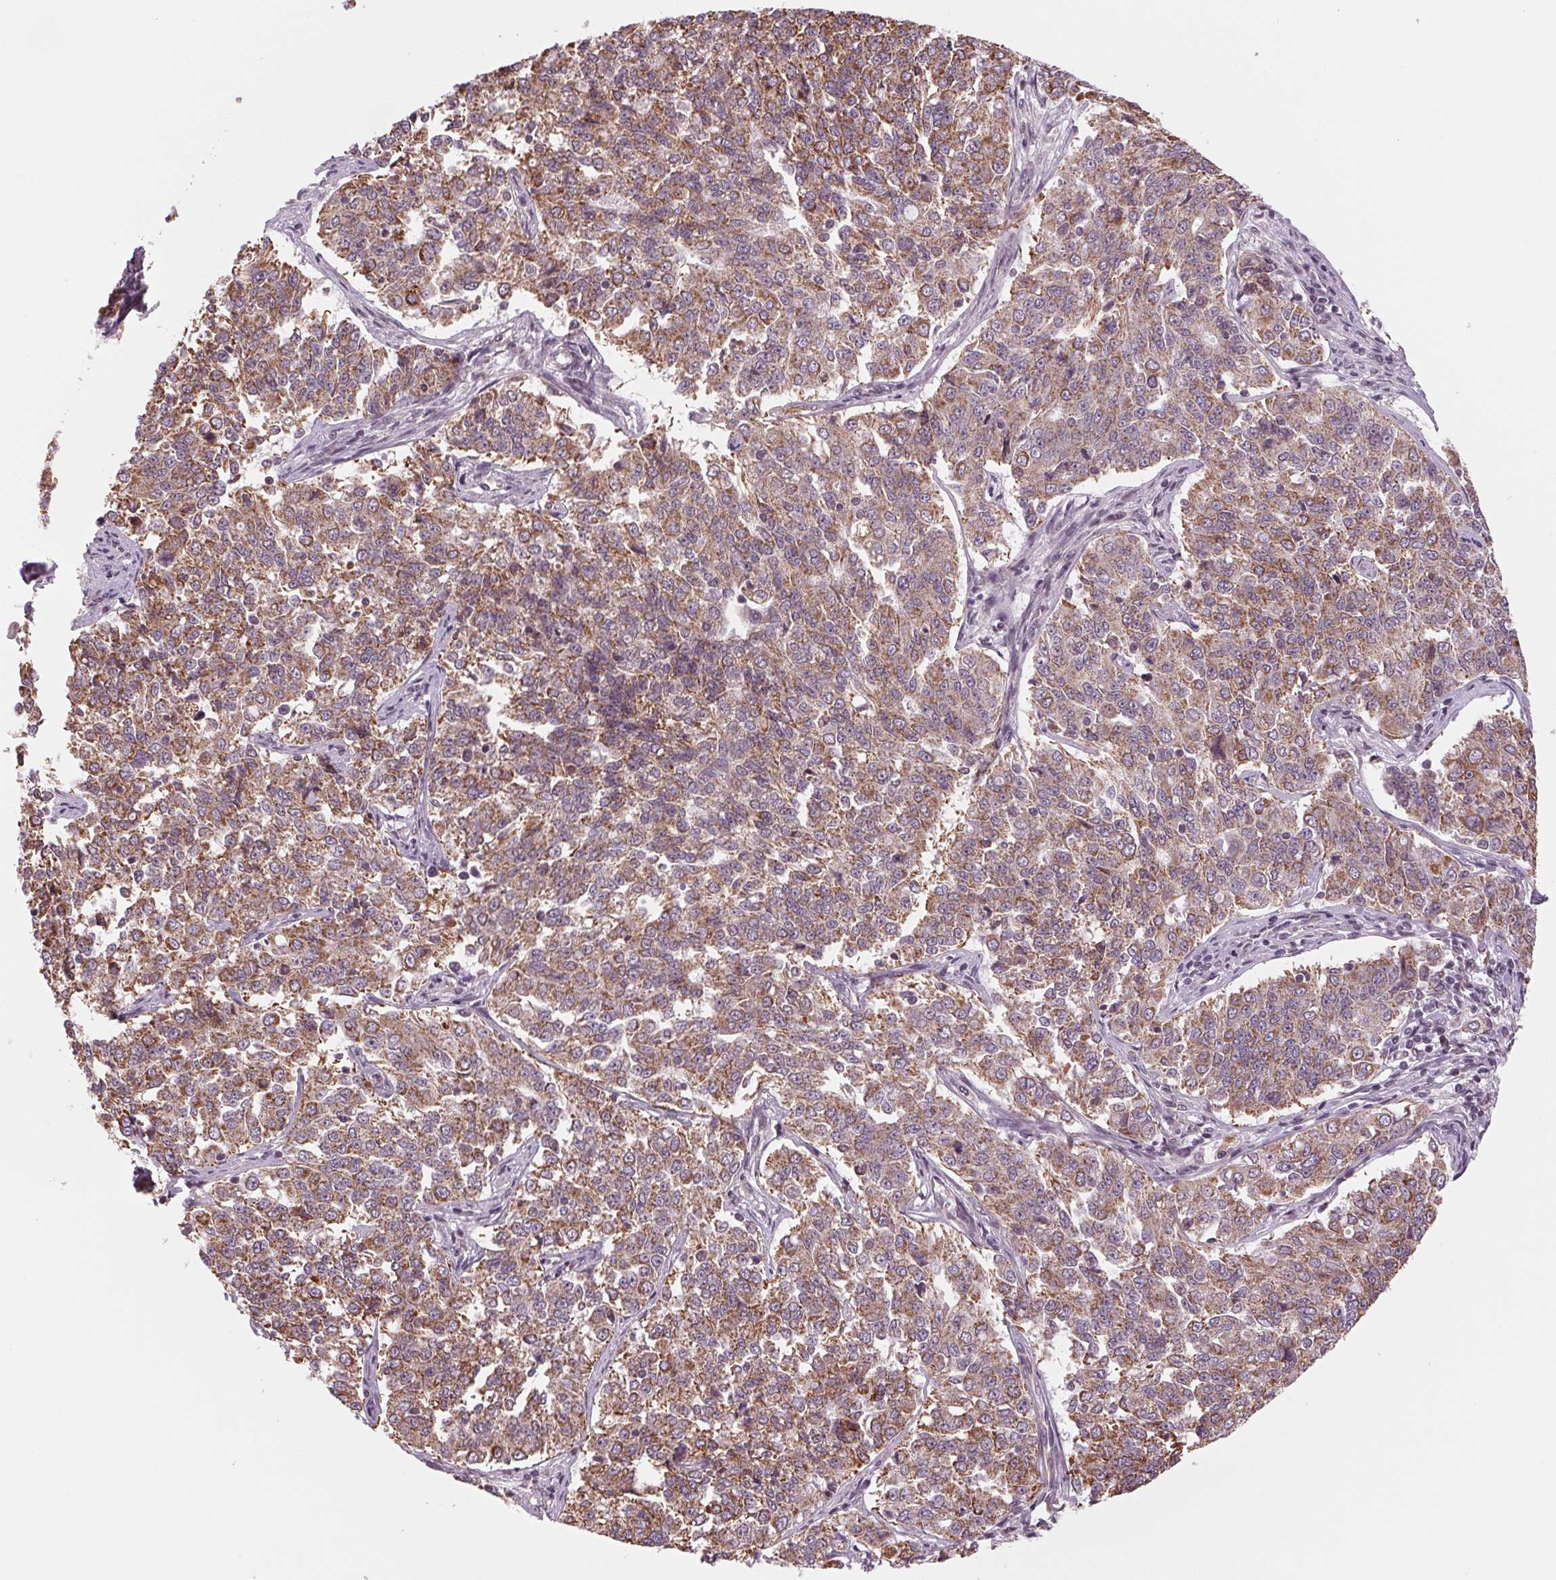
{"staining": {"intensity": "moderate", "quantity": ">75%", "location": "cytoplasmic/membranous"}, "tissue": "endometrial cancer", "cell_type": "Tumor cells", "image_type": "cancer", "snomed": [{"axis": "morphology", "description": "Adenocarcinoma, NOS"}, {"axis": "topography", "description": "Endometrium"}], "caption": "Immunohistochemistry (IHC) staining of endometrial adenocarcinoma, which exhibits medium levels of moderate cytoplasmic/membranous positivity in about >75% of tumor cells indicating moderate cytoplasmic/membranous protein expression. The staining was performed using DAB (3,3'-diaminobenzidine) (brown) for protein detection and nuclei were counterstained in hematoxylin (blue).", "gene": "STAT3", "patient": {"sex": "female", "age": 43}}